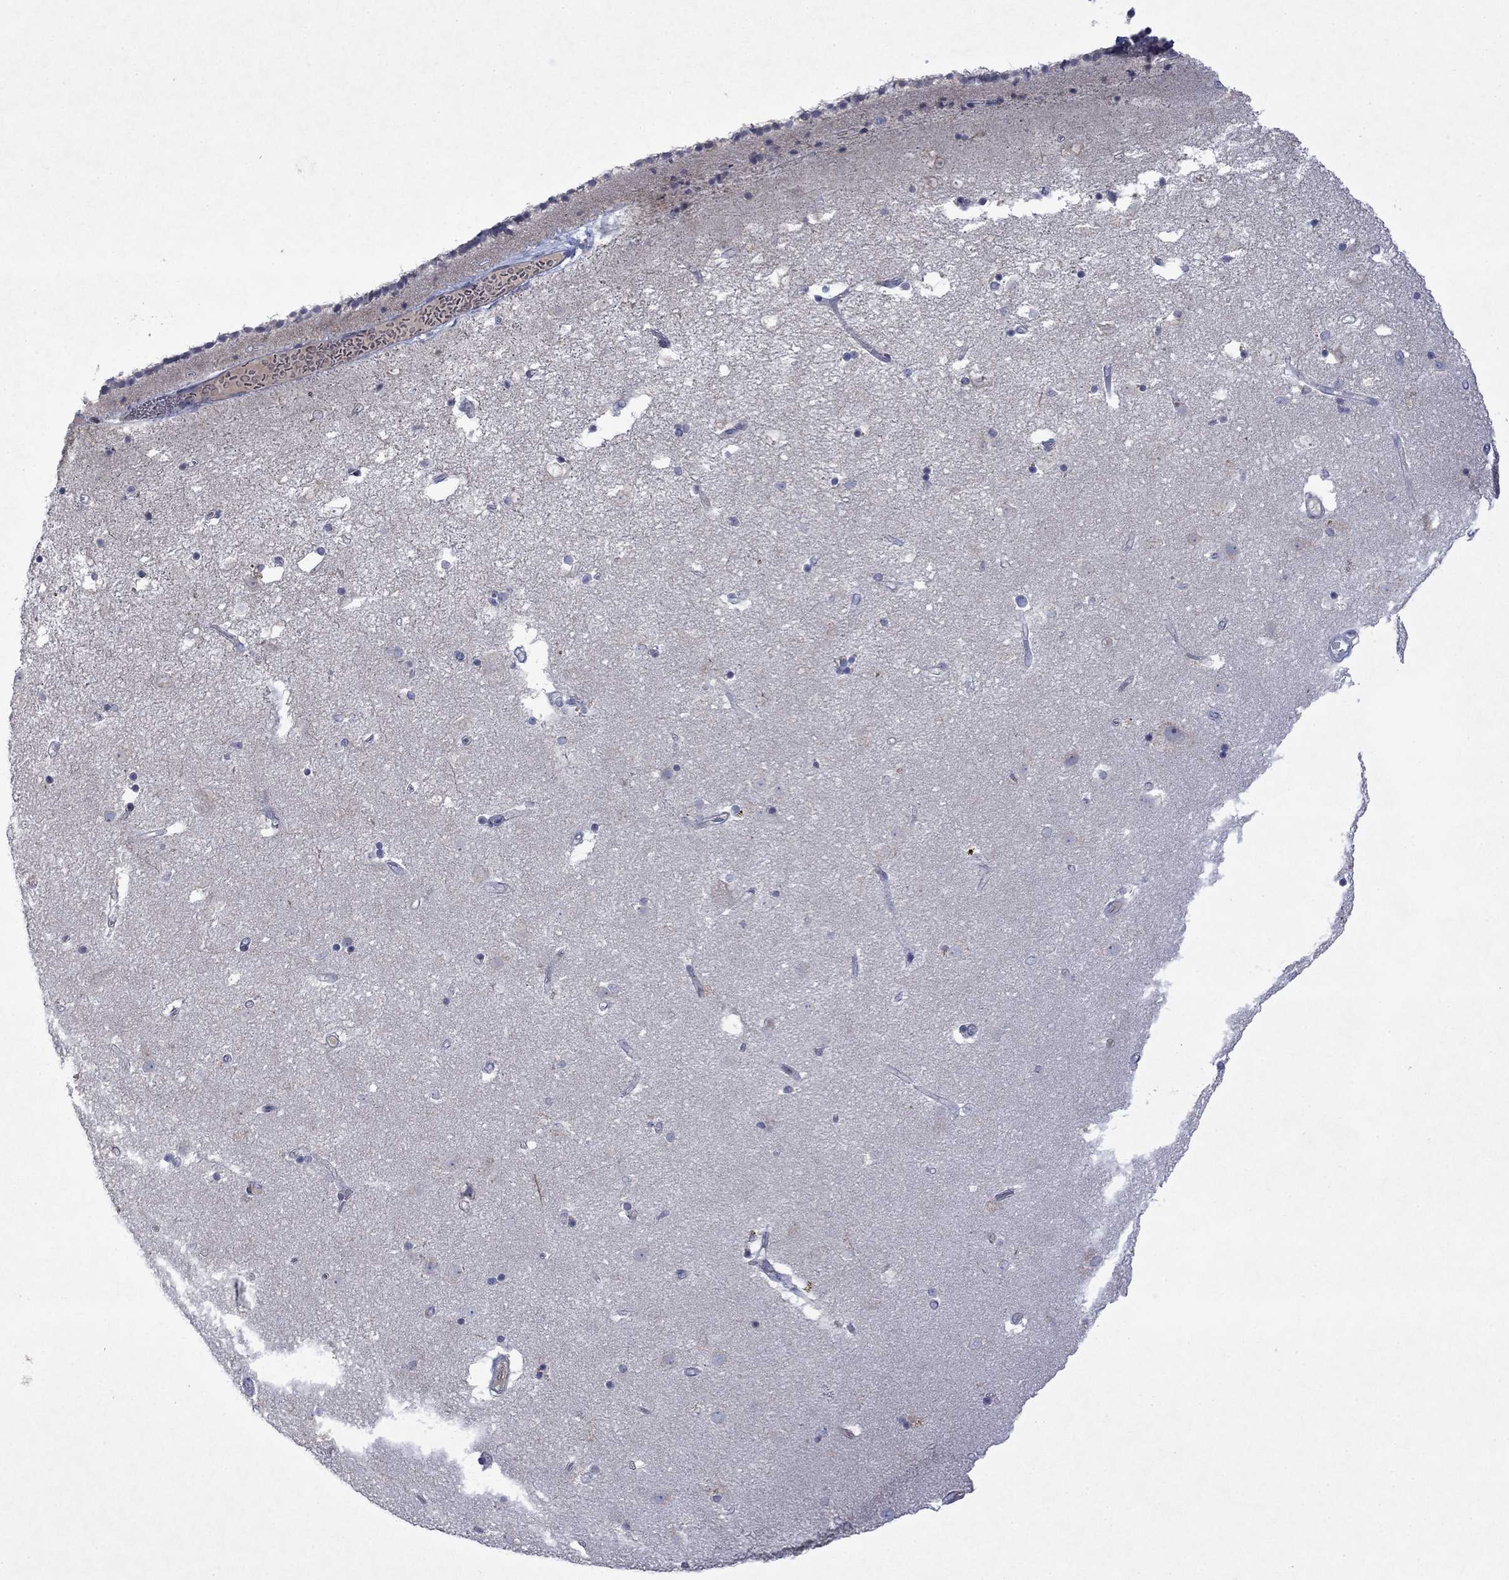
{"staining": {"intensity": "negative", "quantity": "none", "location": "none"}, "tissue": "caudate", "cell_type": "Glial cells", "image_type": "normal", "snomed": [{"axis": "morphology", "description": "Normal tissue, NOS"}, {"axis": "topography", "description": "Lateral ventricle wall"}], "caption": "DAB (3,3'-diaminobenzidine) immunohistochemical staining of normal caudate demonstrates no significant positivity in glial cells. (DAB (3,3'-diaminobenzidine) immunohistochemistry with hematoxylin counter stain).", "gene": "TMEM97", "patient": {"sex": "female", "age": 71}}